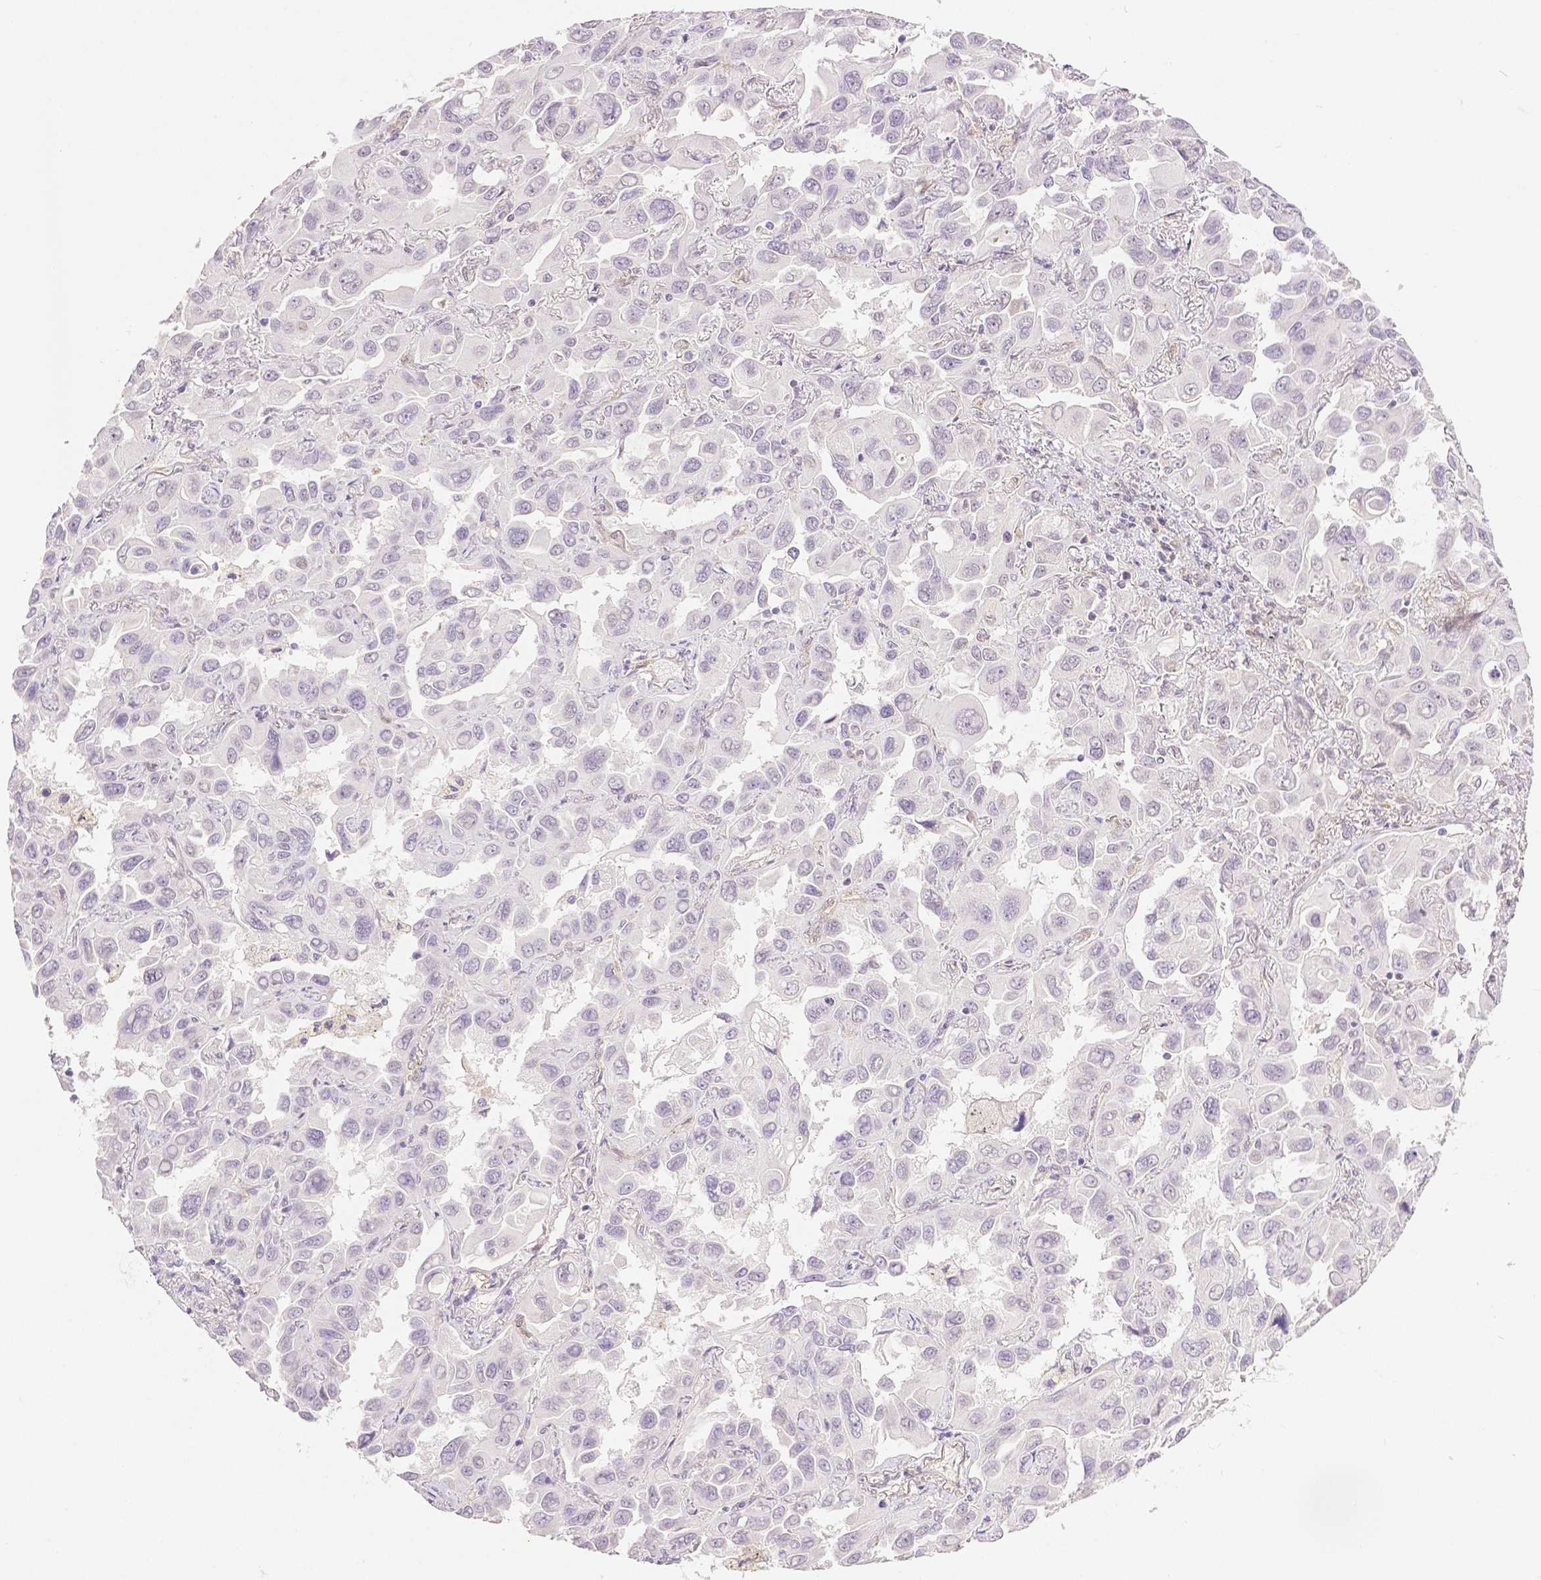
{"staining": {"intensity": "negative", "quantity": "none", "location": "none"}, "tissue": "lung cancer", "cell_type": "Tumor cells", "image_type": "cancer", "snomed": [{"axis": "morphology", "description": "Adenocarcinoma, NOS"}, {"axis": "topography", "description": "Lung"}], "caption": "DAB (3,3'-diaminobenzidine) immunohistochemical staining of lung cancer (adenocarcinoma) demonstrates no significant expression in tumor cells.", "gene": "THY1", "patient": {"sex": "male", "age": 64}}